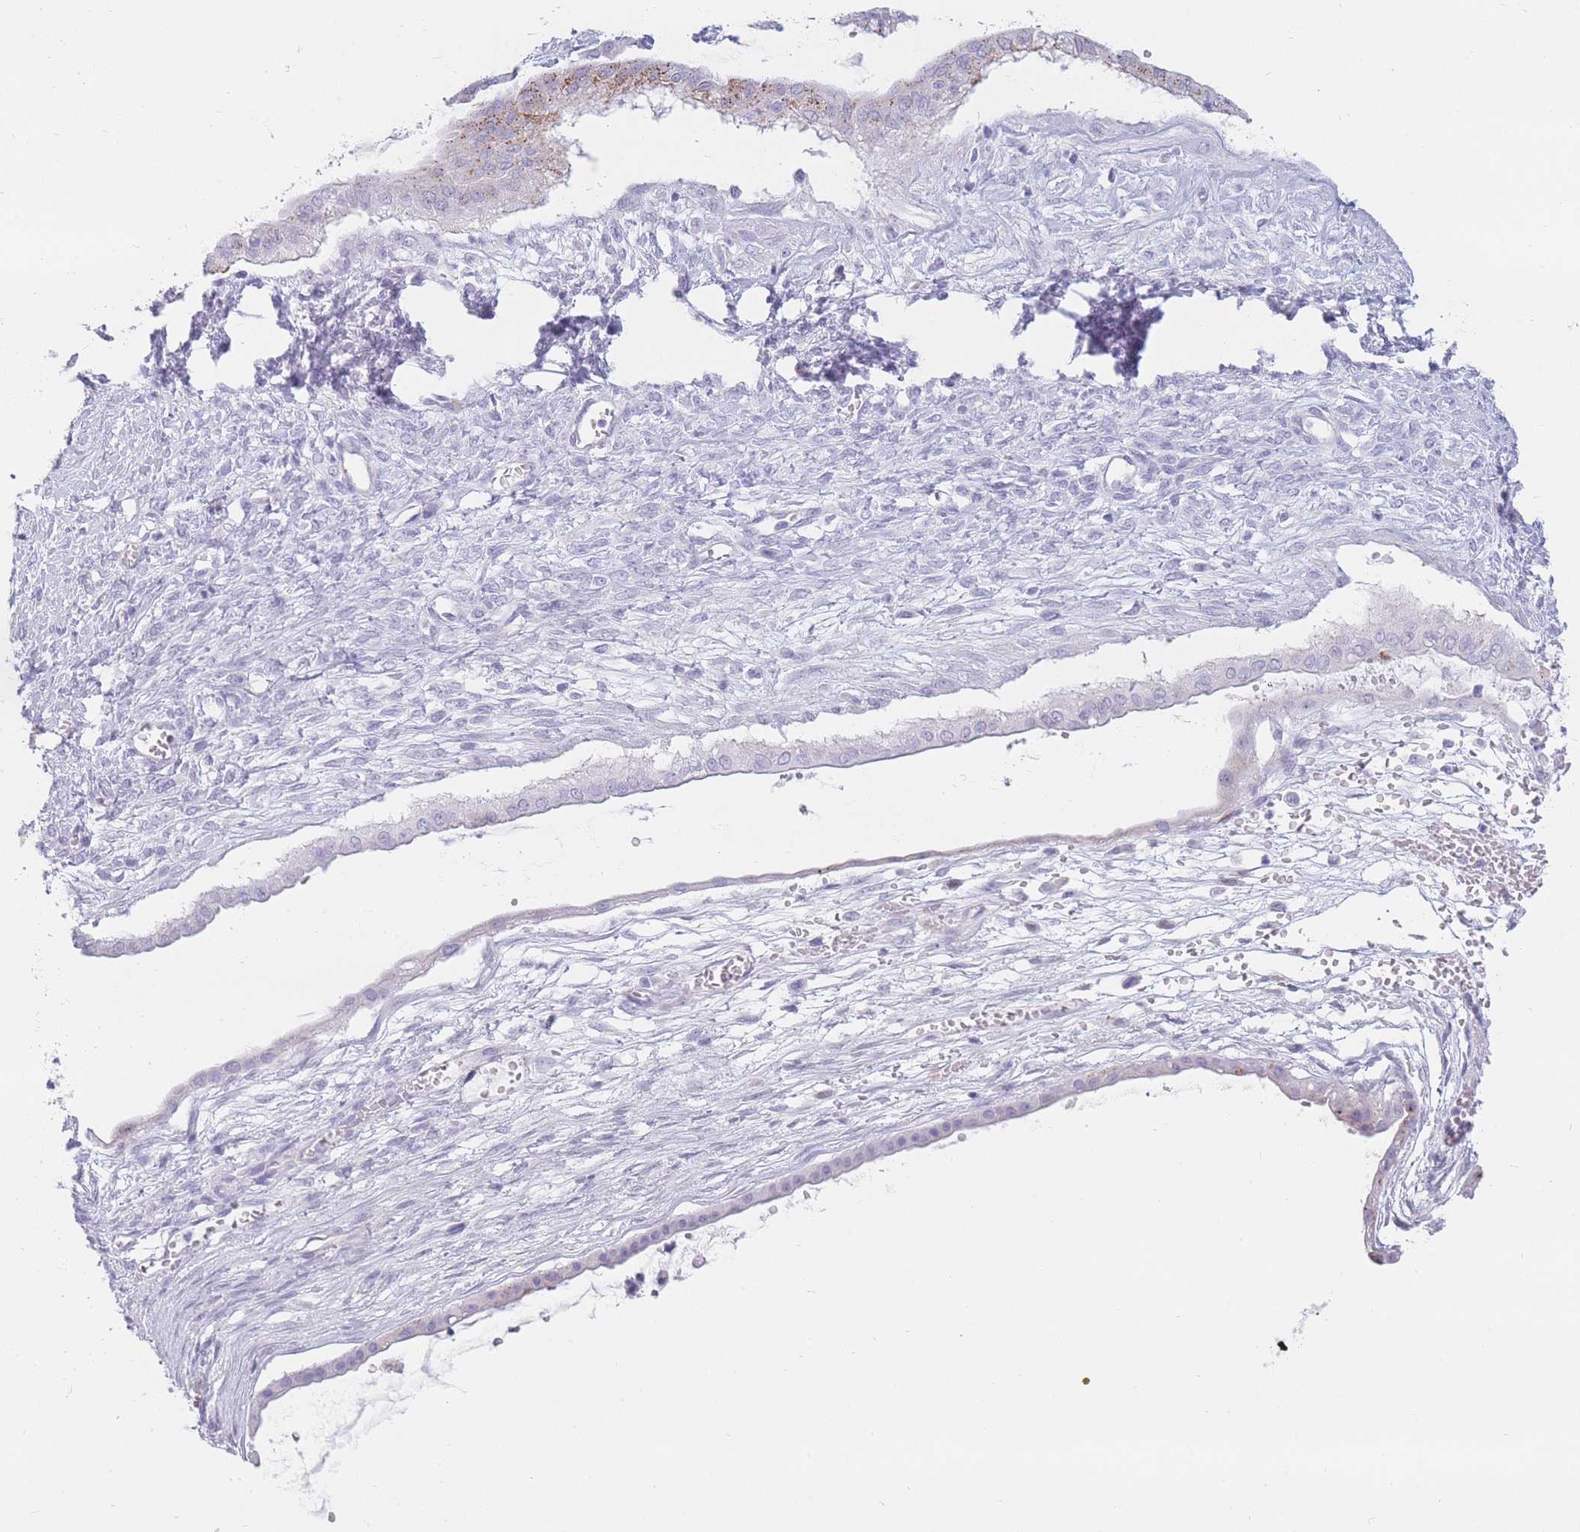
{"staining": {"intensity": "moderate", "quantity": "<25%", "location": "cytoplasmic/membranous"}, "tissue": "ovarian cancer", "cell_type": "Tumor cells", "image_type": "cancer", "snomed": [{"axis": "morphology", "description": "Cystadenocarcinoma, mucinous, NOS"}, {"axis": "topography", "description": "Ovary"}], "caption": "High-power microscopy captured an immunohistochemistry image of ovarian cancer (mucinous cystadenocarcinoma), revealing moderate cytoplasmic/membranous staining in about <25% of tumor cells.", "gene": "UPK1A", "patient": {"sex": "female", "age": 73}}